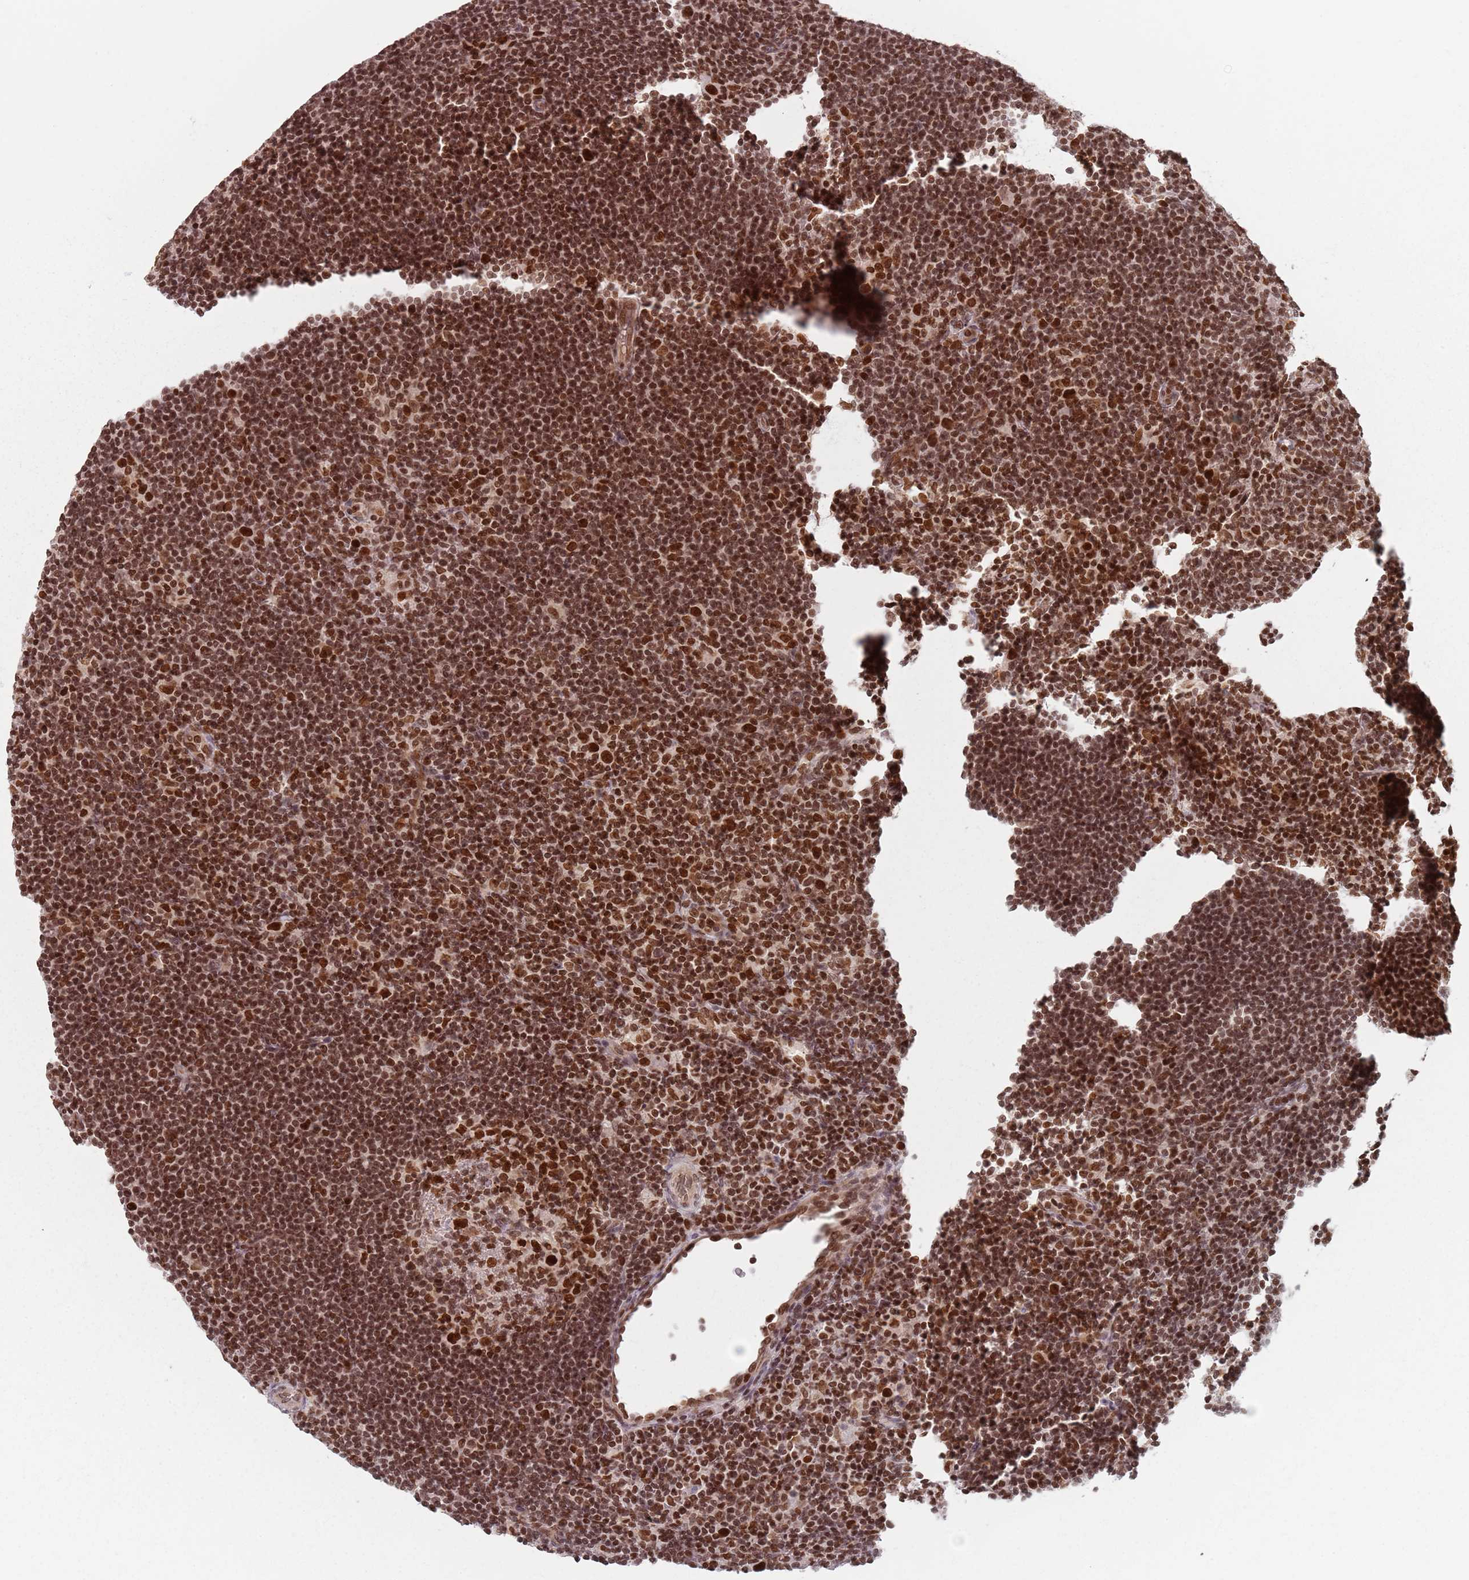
{"staining": {"intensity": "strong", "quantity": ">75%", "location": "nuclear"}, "tissue": "lymphoma", "cell_type": "Tumor cells", "image_type": "cancer", "snomed": [{"axis": "morphology", "description": "Hodgkin's disease, NOS"}, {"axis": "topography", "description": "Lymph node"}], "caption": "Strong nuclear protein positivity is appreciated in approximately >75% of tumor cells in lymphoma. (IHC, brightfield microscopy, high magnification).", "gene": "NUP50", "patient": {"sex": "female", "age": 57}}